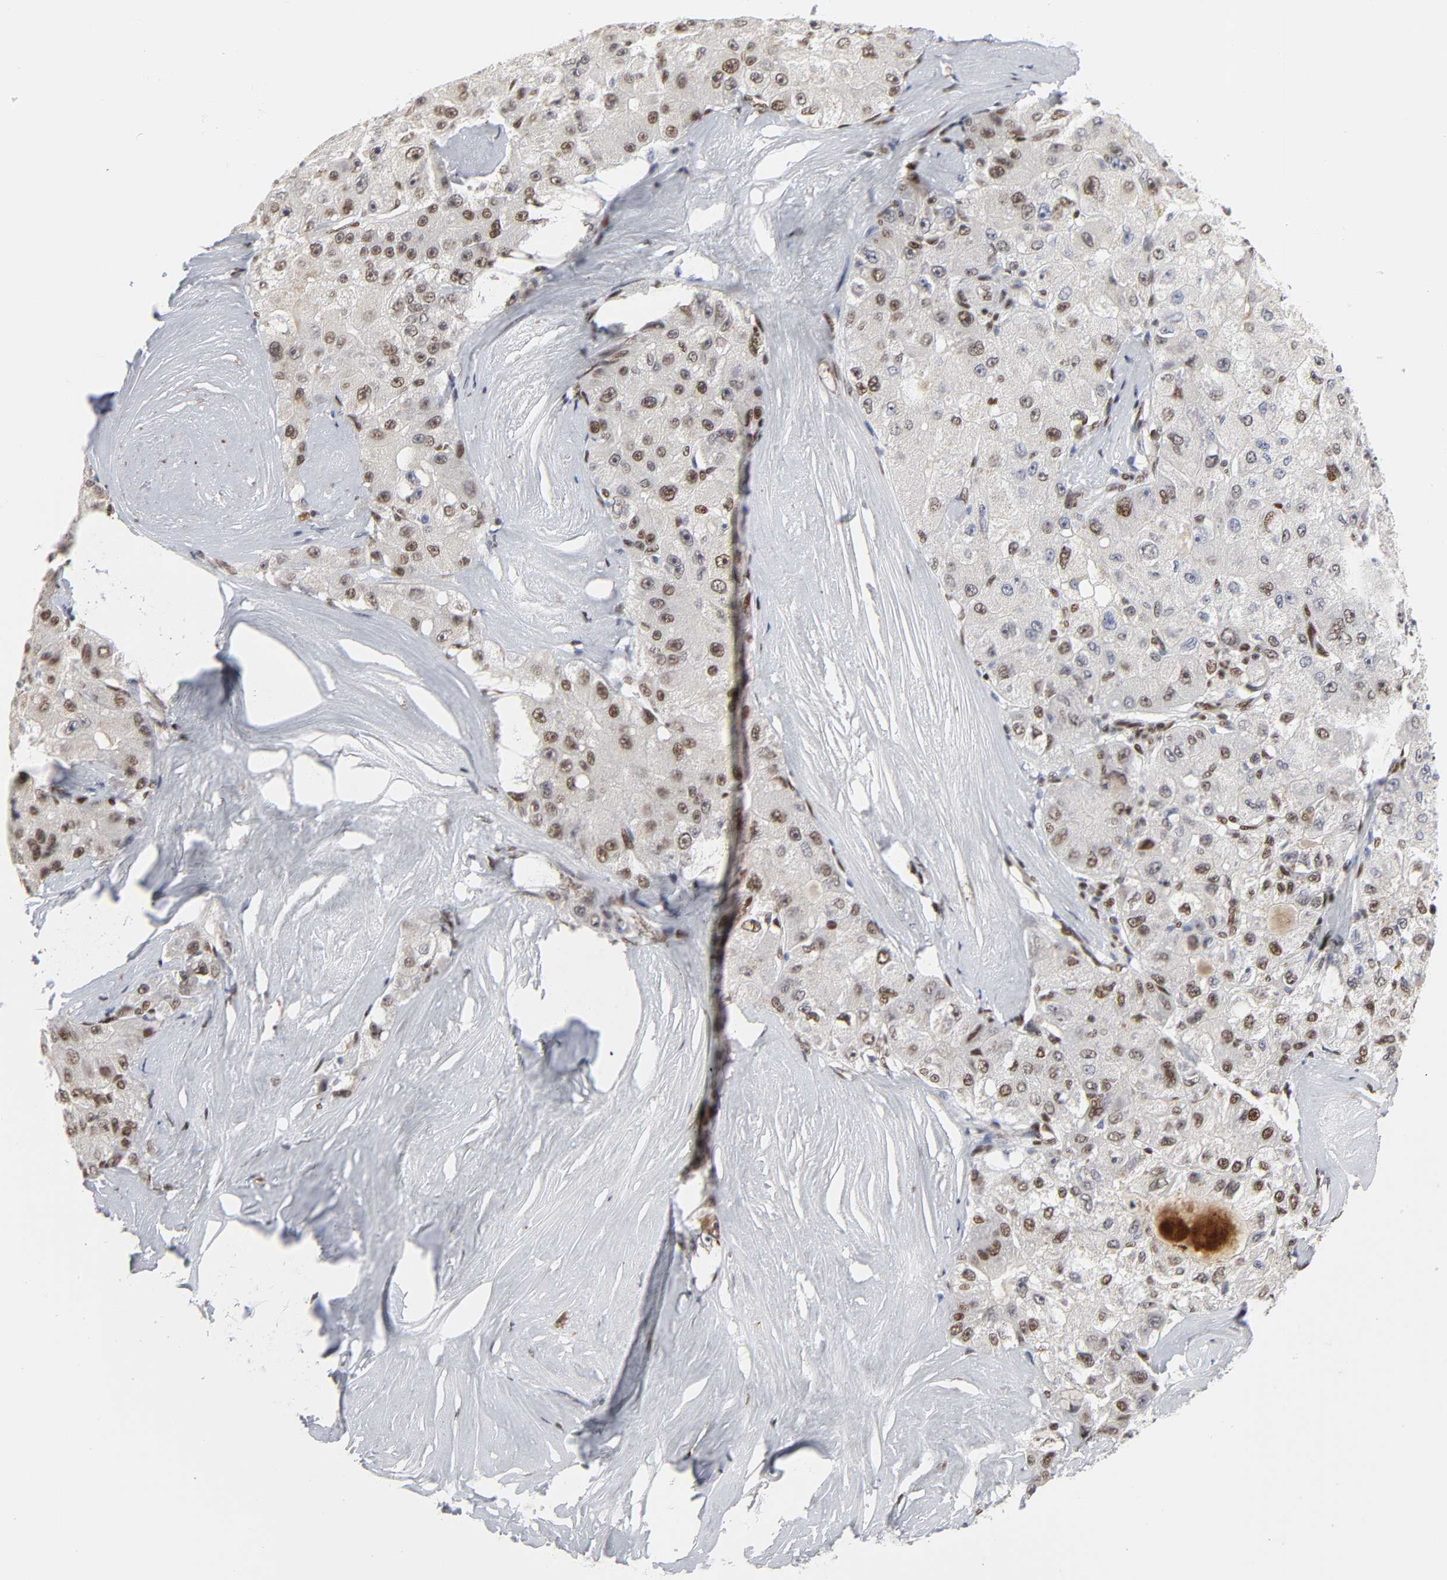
{"staining": {"intensity": "moderate", "quantity": ">75%", "location": "nuclear"}, "tissue": "liver cancer", "cell_type": "Tumor cells", "image_type": "cancer", "snomed": [{"axis": "morphology", "description": "Carcinoma, Hepatocellular, NOS"}, {"axis": "topography", "description": "Liver"}], "caption": "A histopathology image showing moderate nuclear staining in approximately >75% of tumor cells in liver cancer (hepatocellular carcinoma), as visualized by brown immunohistochemical staining.", "gene": "CREBBP", "patient": {"sex": "male", "age": 80}}